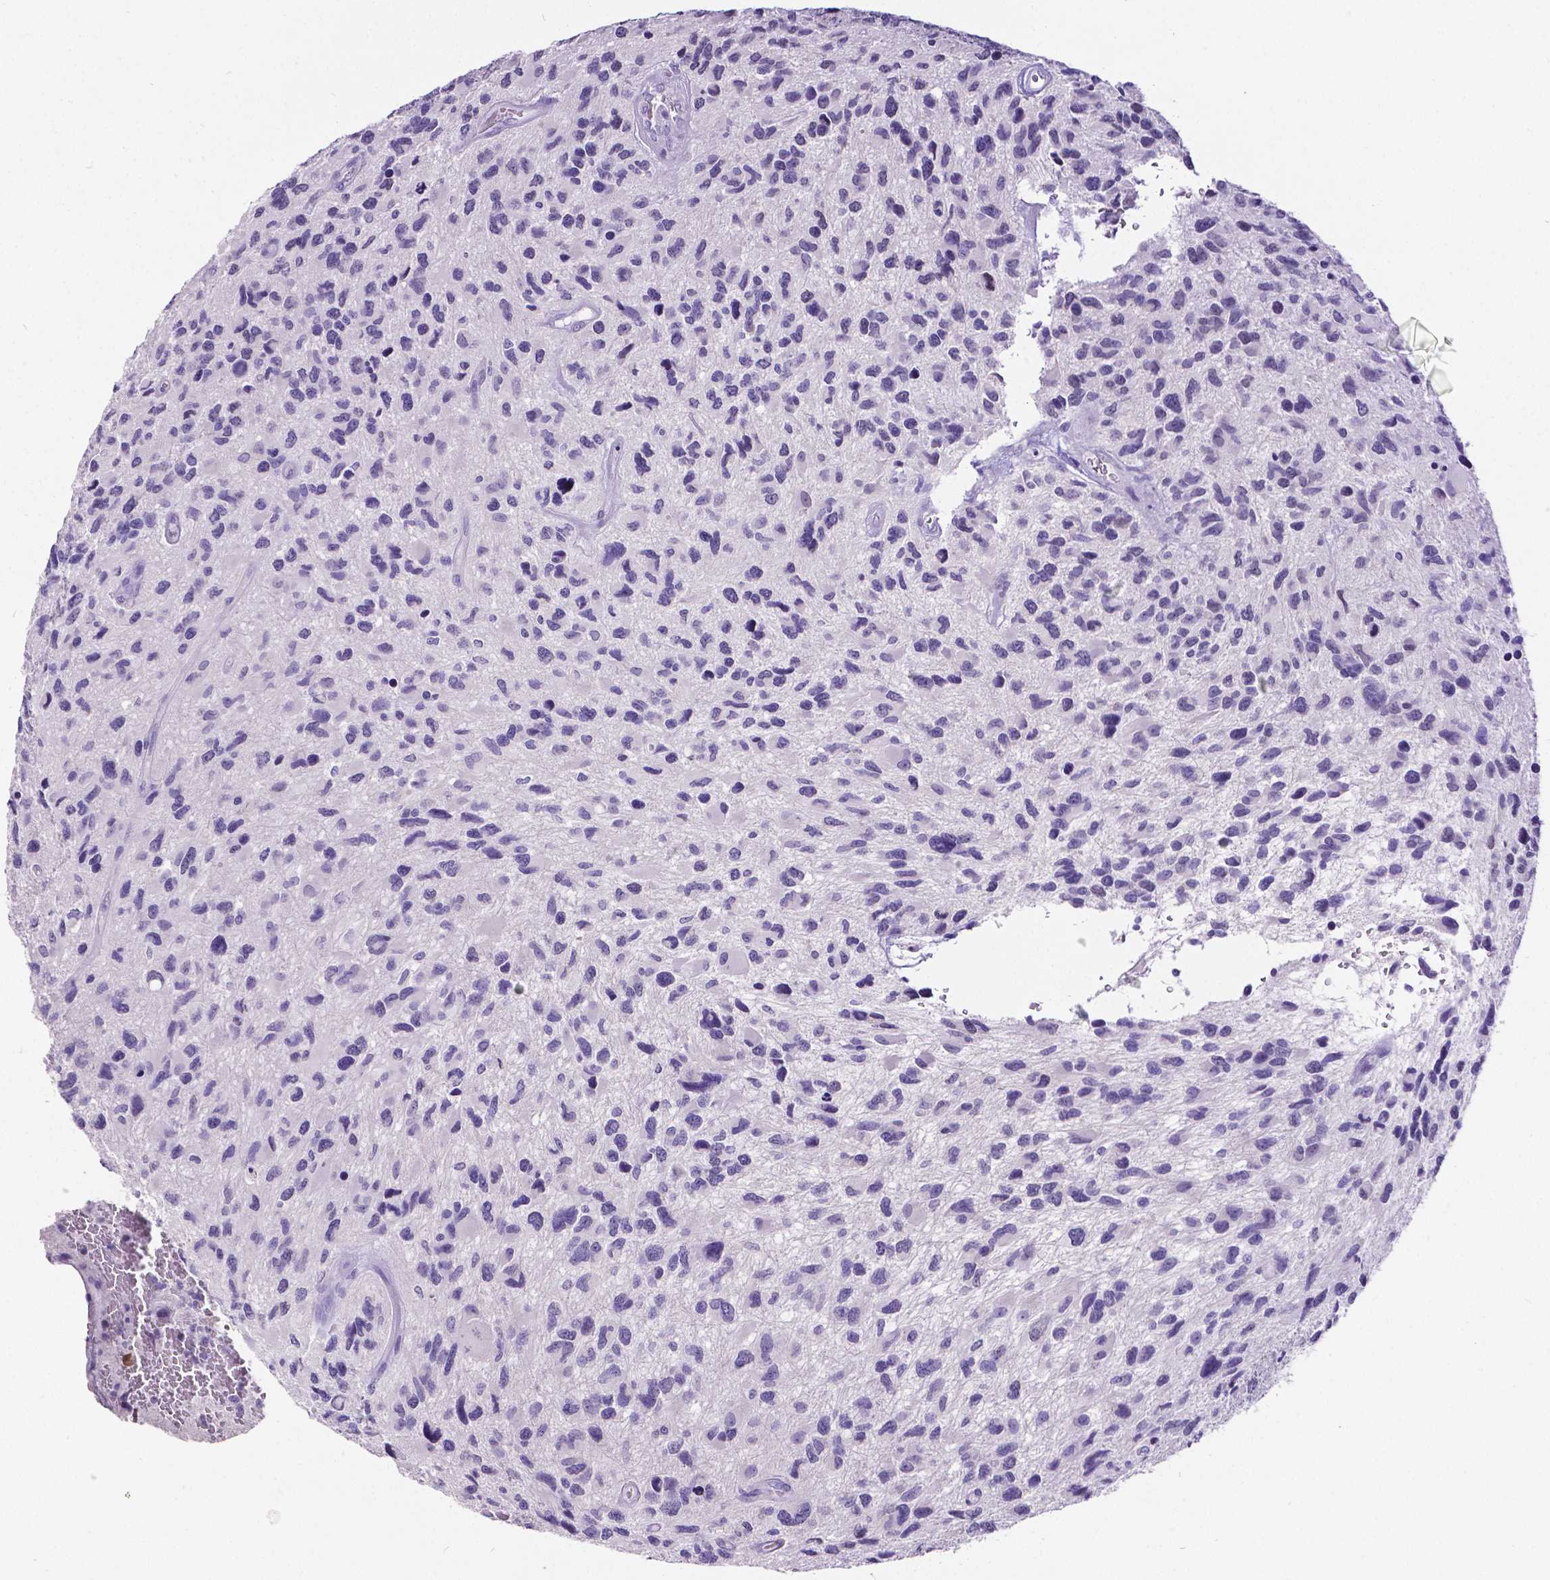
{"staining": {"intensity": "negative", "quantity": "none", "location": "none"}, "tissue": "glioma", "cell_type": "Tumor cells", "image_type": "cancer", "snomed": [{"axis": "morphology", "description": "Glioma, malignant, NOS"}, {"axis": "morphology", "description": "Glioma, malignant, High grade"}, {"axis": "topography", "description": "Brain"}], "caption": "A histopathology image of glioma stained for a protein displays no brown staining in tumor cells. (Brightfield microscopy of DAB (3,3'-diaminobenzidine) immunohistochemistry at high magnification).", "gene": "SATB2", "patient": {"sex": "female", "age": 71}}